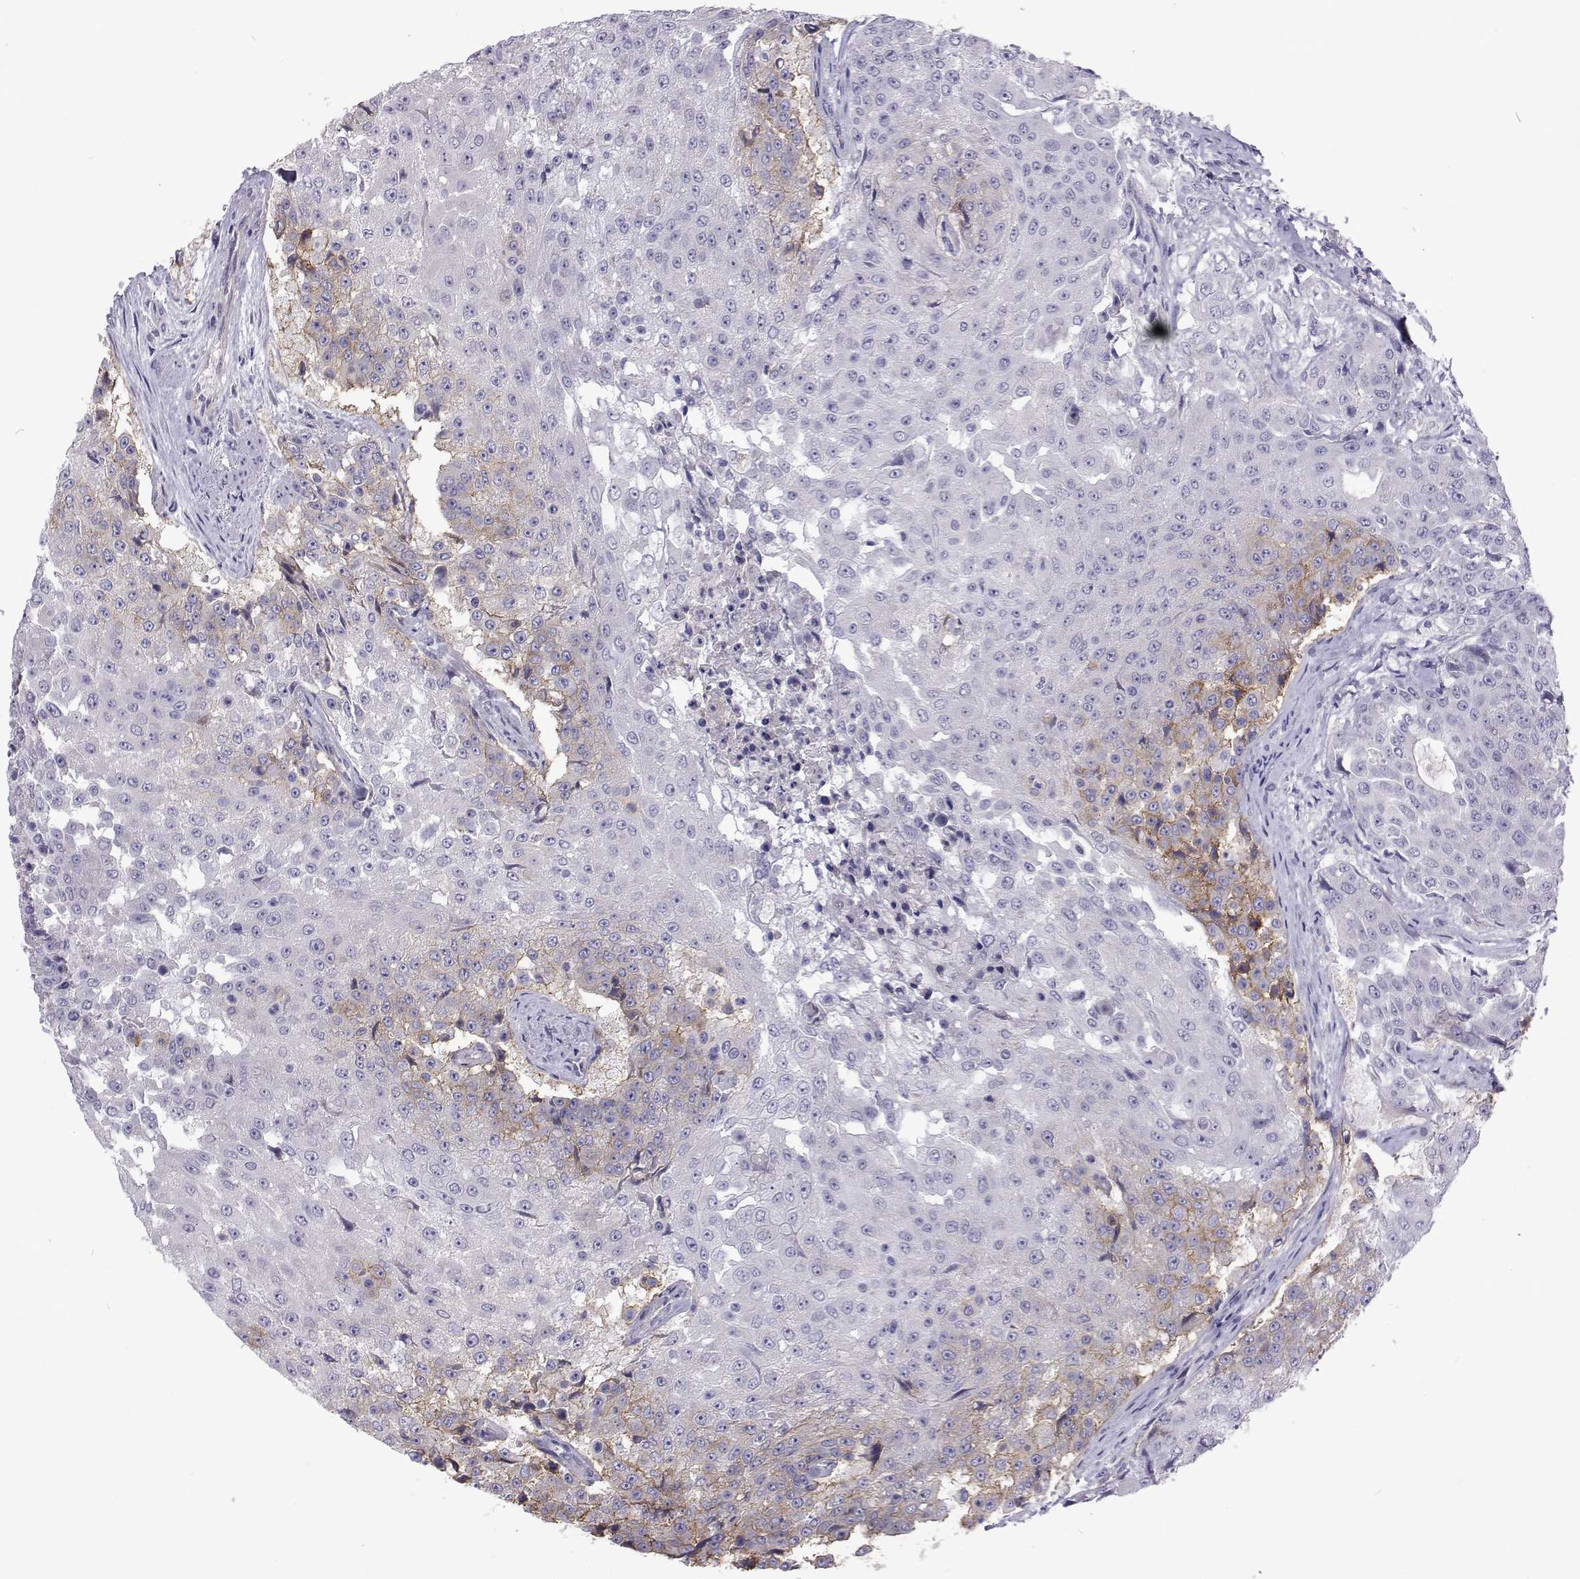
{"staining": {"intensity": "moderate", "quantity": "<25%", "location": "cytoplasmic/membranous"}, "tissue": "urothelial cancer", "cell_type": "Tumor cells", "image_type": "cancer", "snomed": [{"axis": "morphology", "description": "Urothelial carcinoma, High grade"}, {"axis": "topography", "description": "Urinary bladder"}], "caption": "A brown stain highlights moderate cytoplasmic/membranous expression of a protein in human urothelial cancer tumor cells.", "gene": "NPR3", "patient": {"sex": "female", "age": 63}}